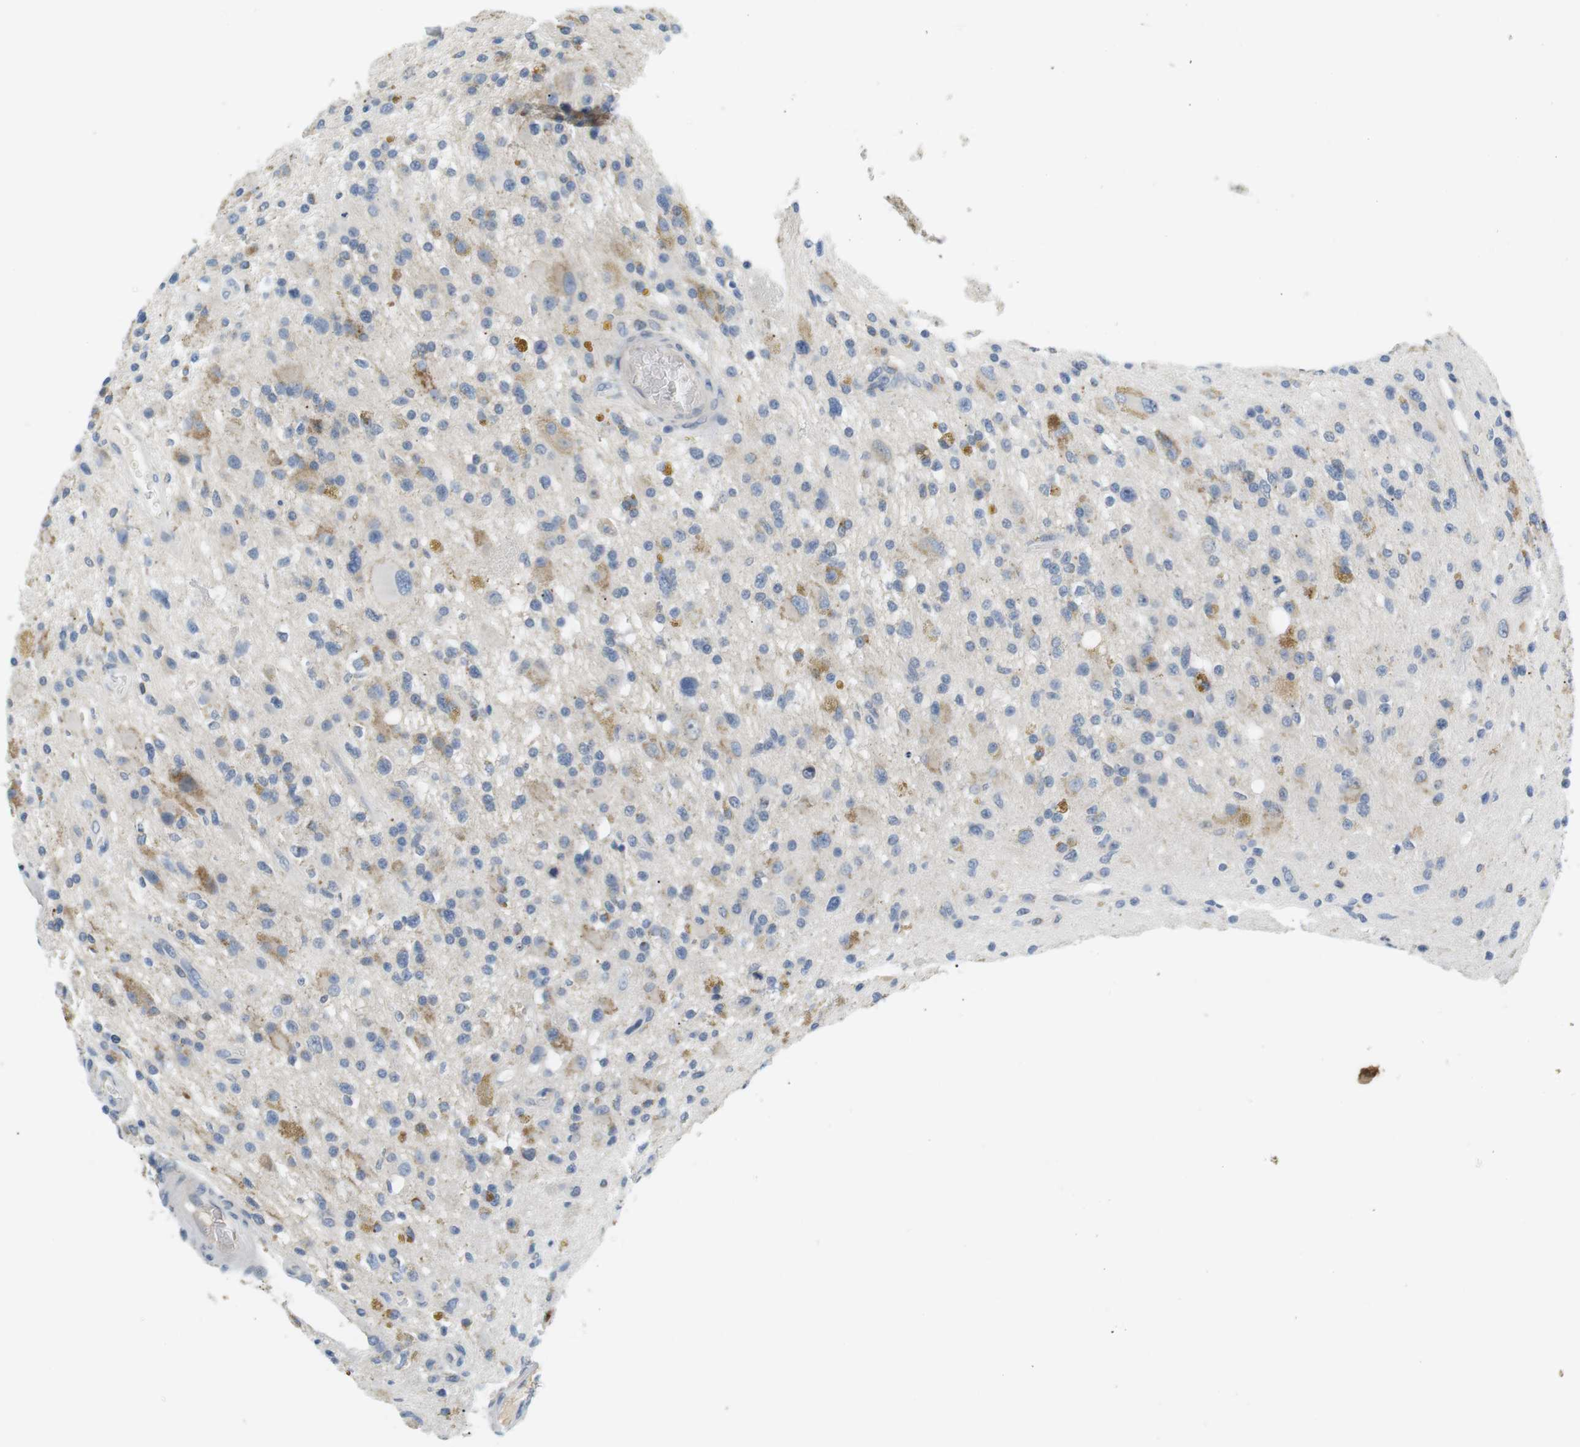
{"staining": {"intensity": "moderate", "quantity": "<25%", "location": "cytoplasmic/membranous"}, "tissue": "glioma", "cell_type": "Tumor cells", "image_type": "cancer", "snomed": [{"axis": "morphology", "description": "Glioma, malignant, High grade"}, {"axis": "topography", "description": "Brain"}], "caption": "Immunohistochemical staining of glioma reveals moderate cytoplasmic/membranous protein expression in about <25% of tumor cells.", "gene": "CD300E", "patient": {"sex": "male", "age": 33}}